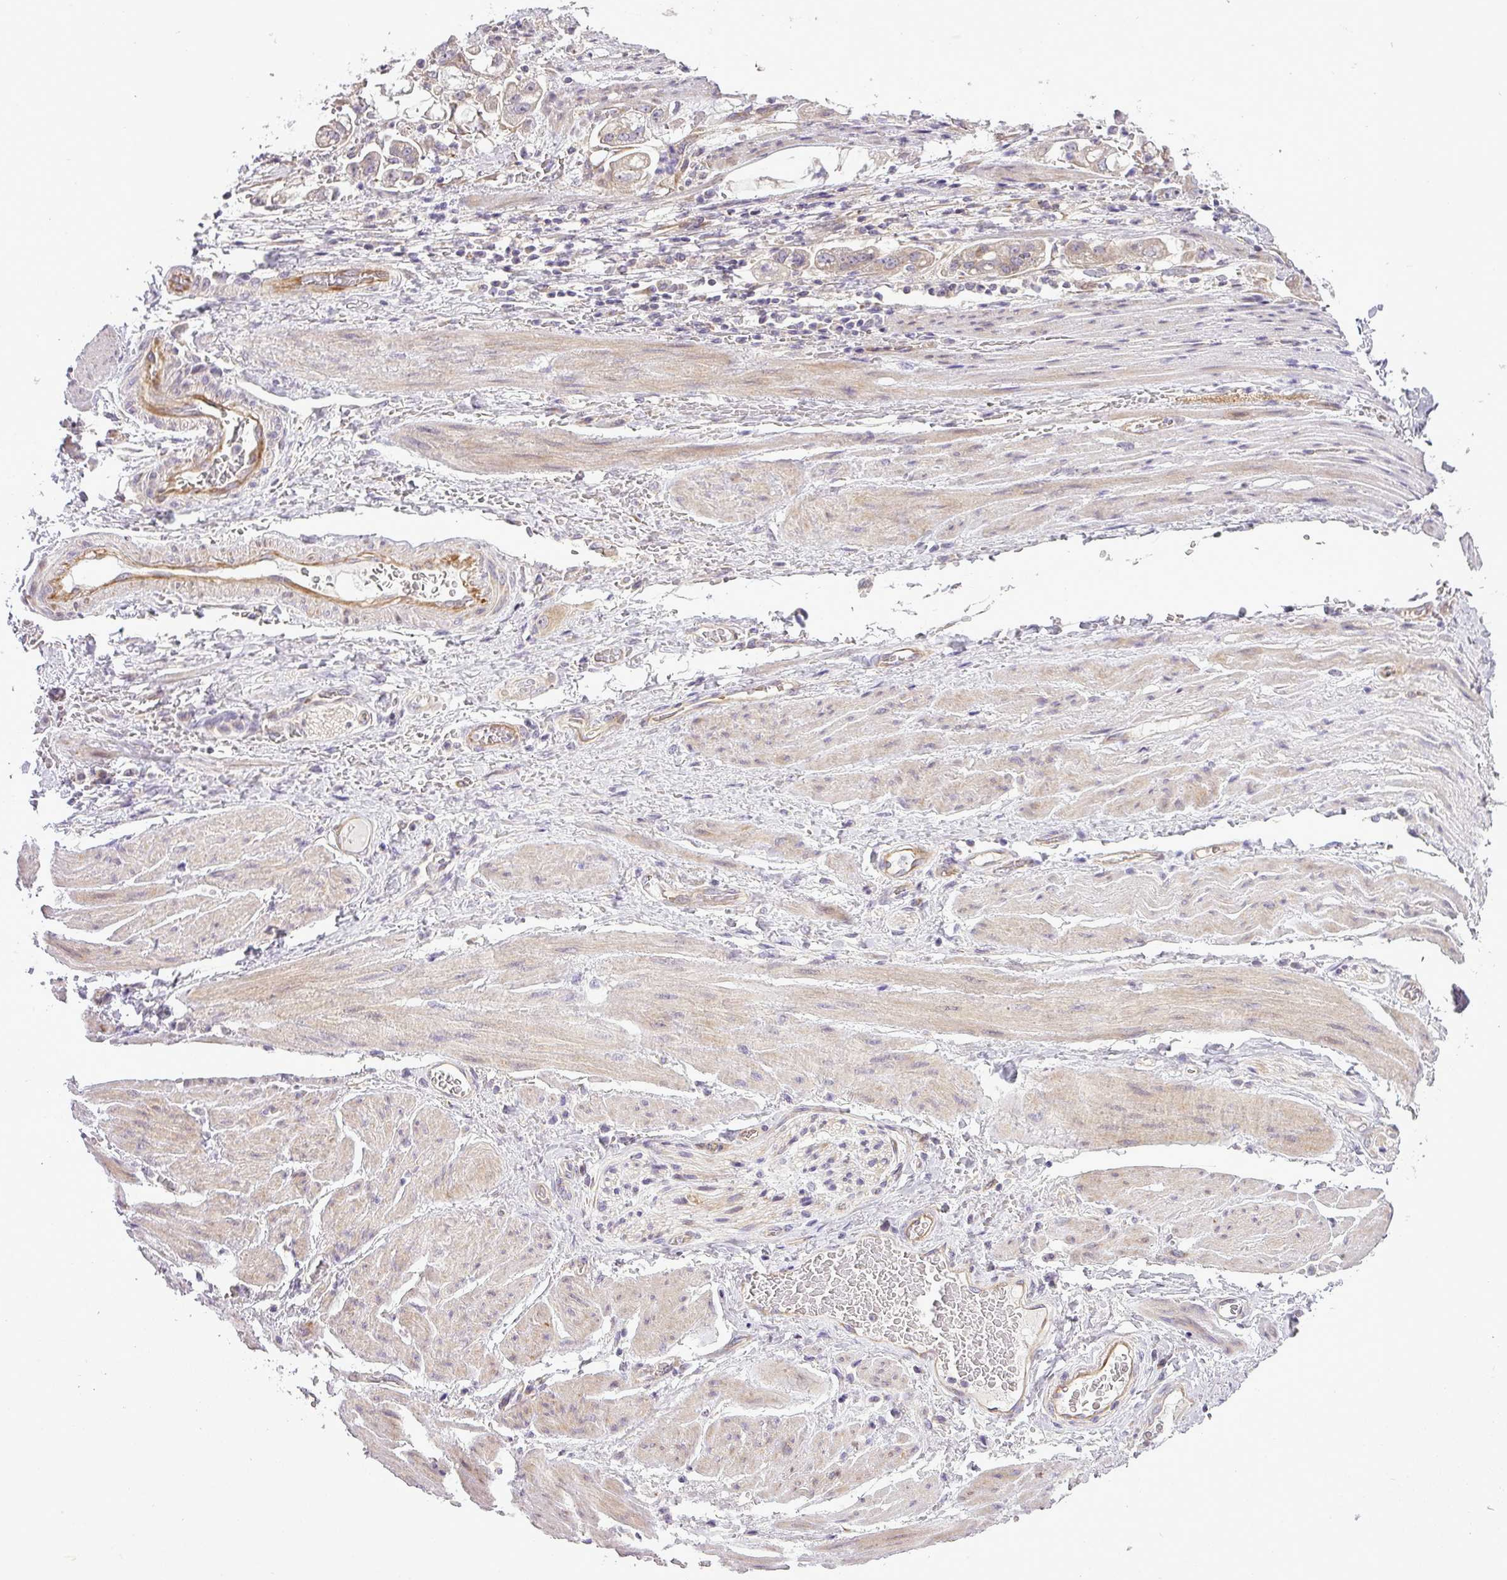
{"staining": {"intensity": "weak", "quantity": "25%-75%", "location": "cytoplasmic/membranous"}, "tissue": "stomach cancer", "cell_type": "Tumor cells", "image_type": "cancer", "snomed": [{"axis": "morphology", "description": "Adenocarcinoma, NOS"}, {"axis": "topography", "description": "Stomach"}], "caption": "DAB (3,3'-diaminobenzidine) immunohistochemical staining of human stomach adenocarcinoma shows weak cytoplasmic/membranous protein positivity in approximately 25%-75% of tumor cells. (DAB (3,3'-diaminobenzidine) = brown stain, brightfield microscopy at high magnification).", "gene": "ZDHHC1", "patient": {"sex": "male", "age": 62}}